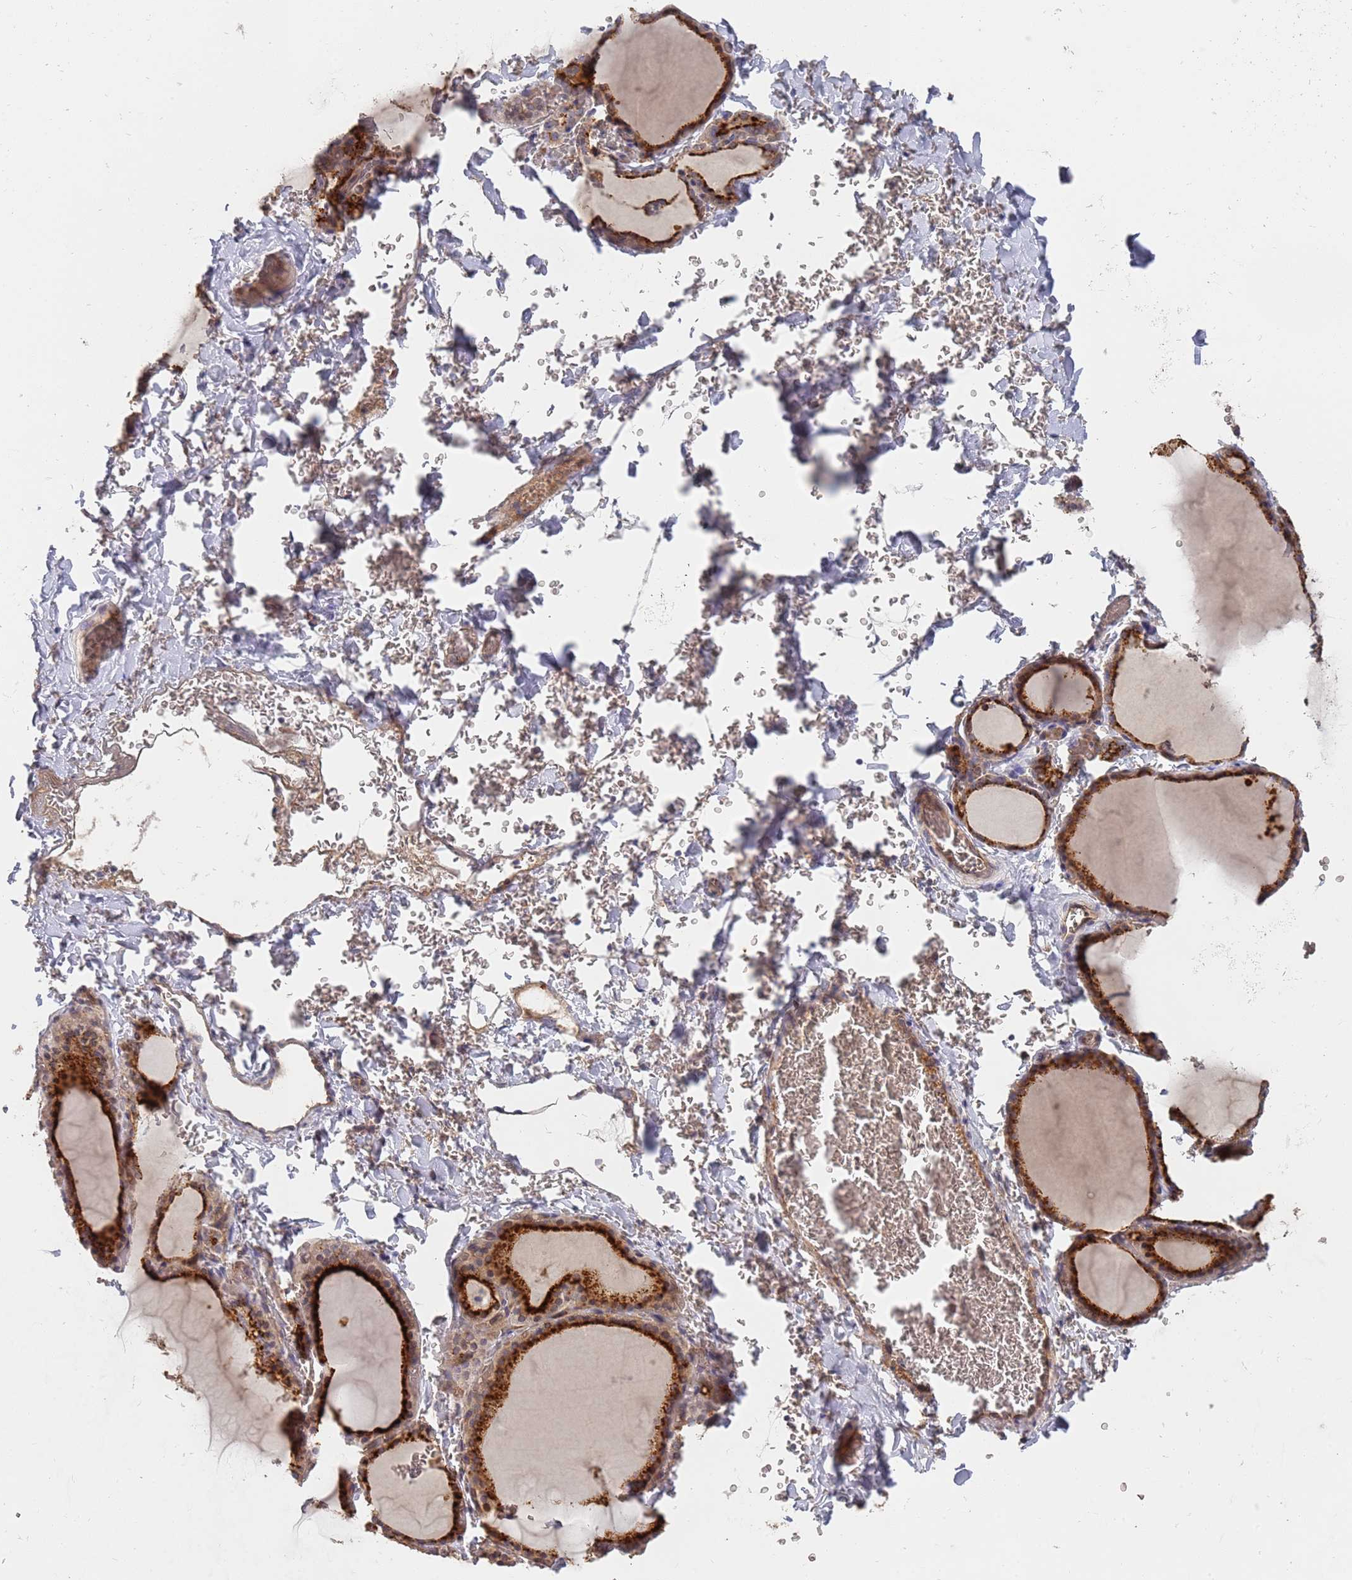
{"staining": {"intensity": "strong", "quantity": ">75%", "location": "cytoplasmic/membranous"}, "tissue": "thyroid gland", "cell_type": "Glandular cells", "image_type": "normal", "snomed": [{"axis": "morphology", "description": "Normal tissue, NOS"}, {"axis": "topography", "description": "Thyroid gland"}], "caption": "Thyroid gland stained with immunohistochemistry (IHC) exhibits strong cytoplasmic/membranous staining in about >75% of glandular cells.", "gene": "ABCB6", "patient": {"sex": "female", "age": 39}}